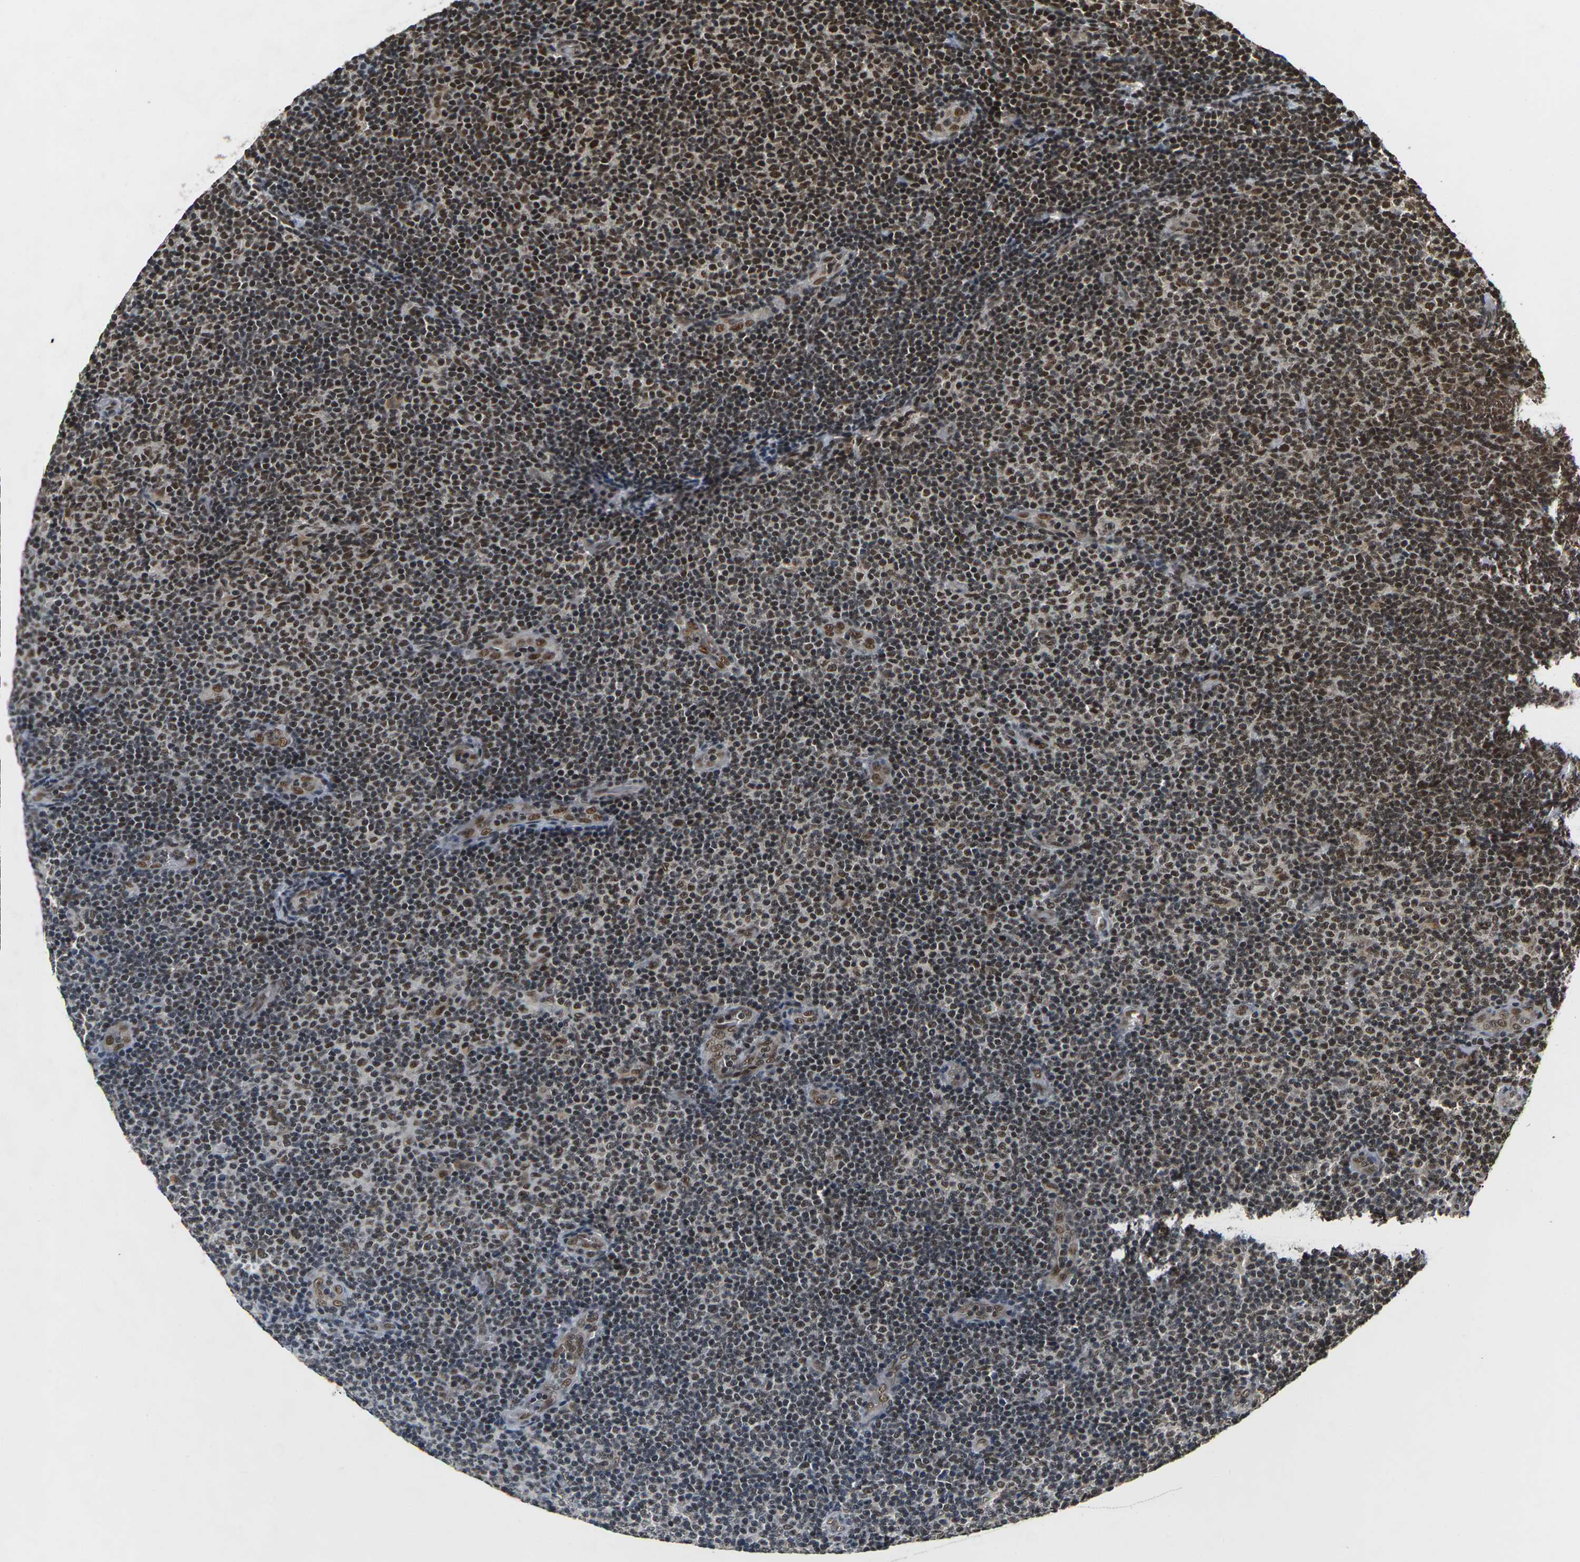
{"staining": {"intensity": "strong", "quantity": ">75%", "location": "nuclear"}, "tissue": "lymphoma", "cell_type": "Tumor cells", "image_type": "cancer", "snomed": [{"axis": "morphology", "description": "Malignant lymphoma, non-Hodgkin's type, Low grade"}, {"axis": "topography", "description": "Lymph node"}], "caption": "Tumor cells show high levels of strong nuclear positivity in approximately >75% of cells in human lymphoma.", "gene": "NELFA", "patient": {"sex": "male", "age": 83}}